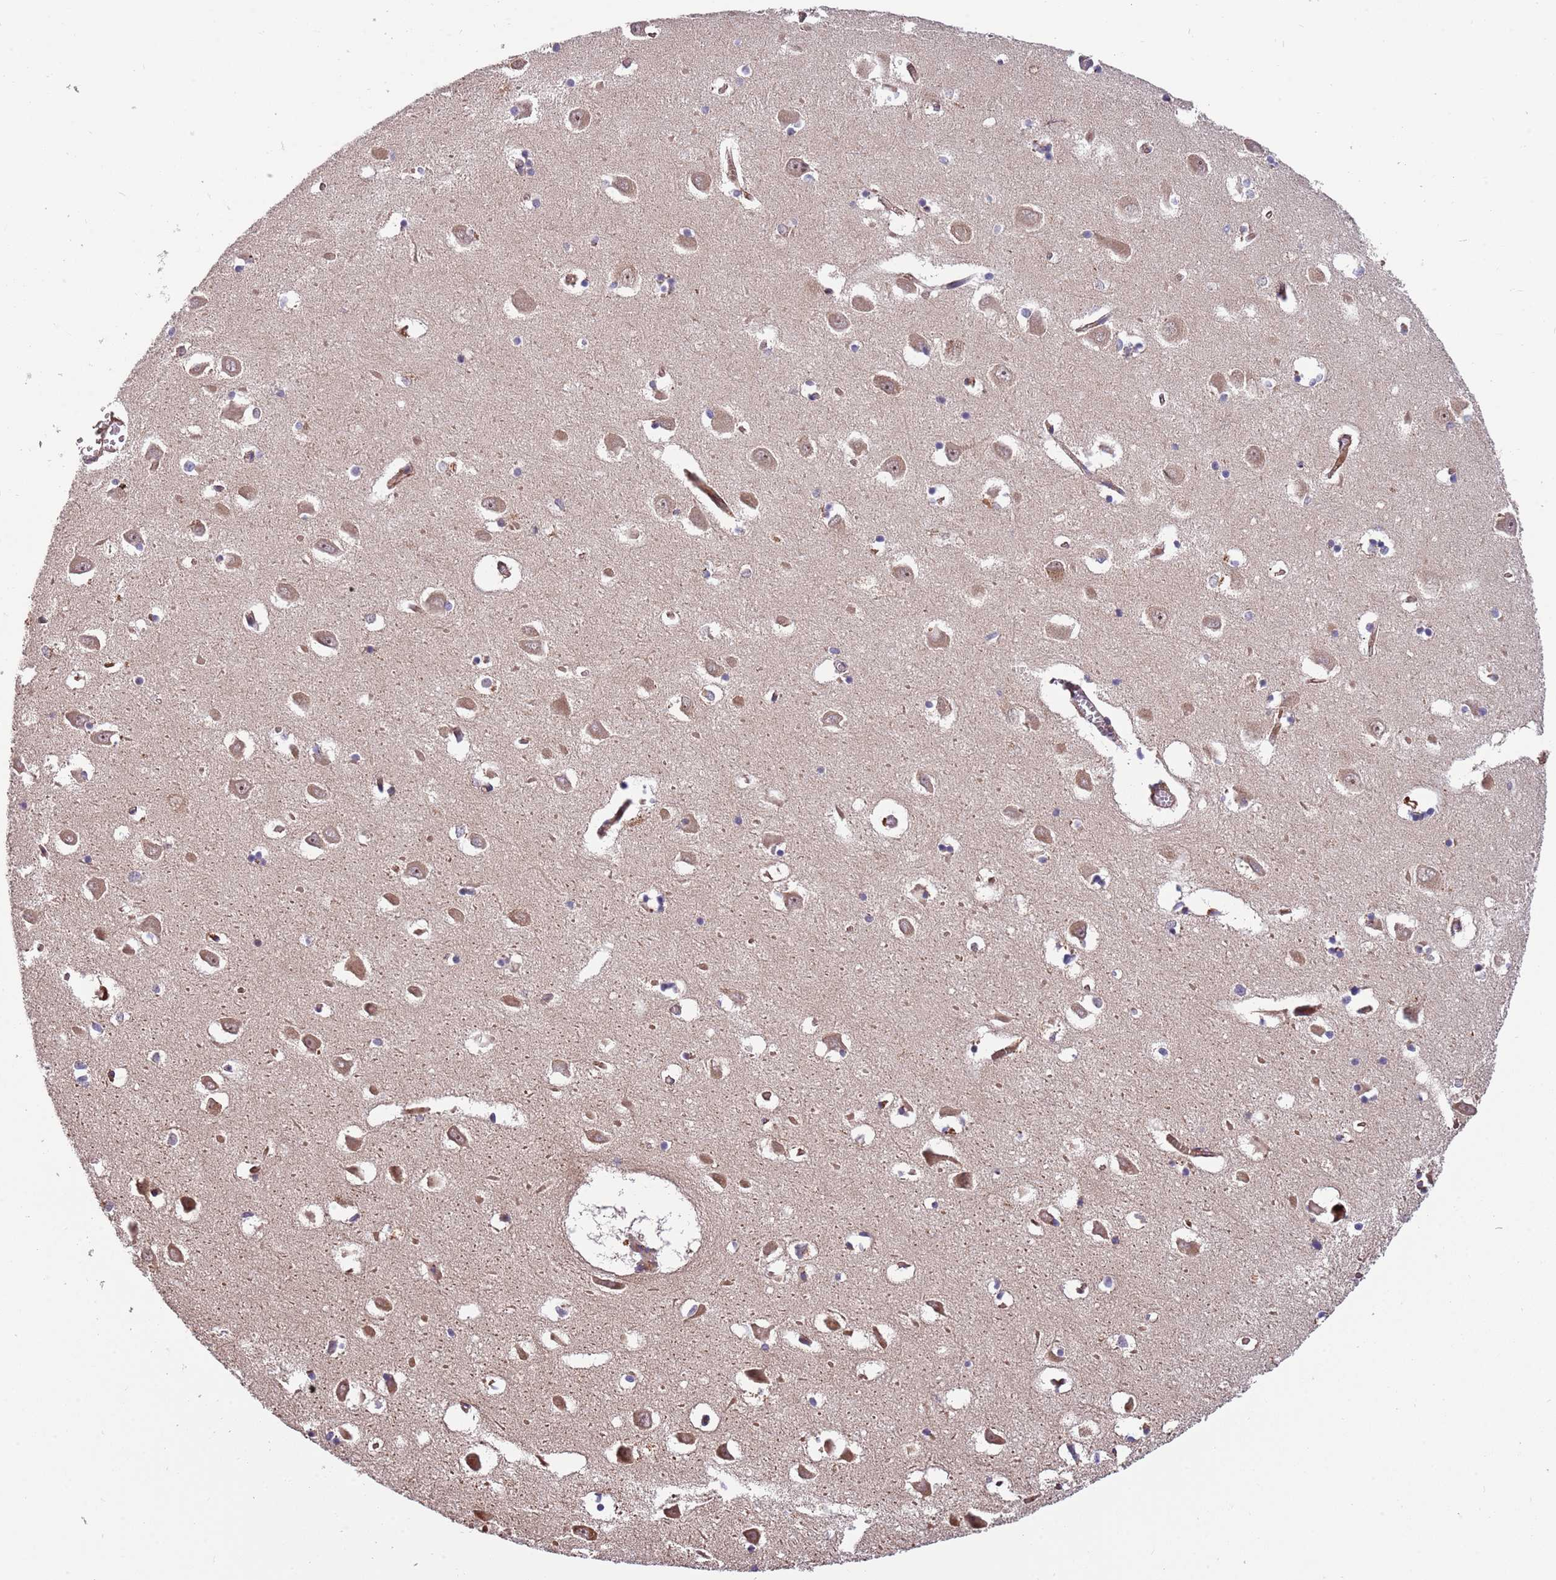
{"staining": {"intensity": "negative", "quantity": "none", "location": "none"}, "tissue": "hippocampus", "cell_type": "Glial cells", "image_type": "normal", "snomed": [{"axis": "morphology", "description": "Normal tissue, NOS"}, {"axis": "topography", "description": "Hippocampus"}], "caption": "Hippocampus stained for a protein using IHC demonstrates no positivity glial cells.", "gene": "NT5DC4", "patient": {"sex": "male", "age": 70}}